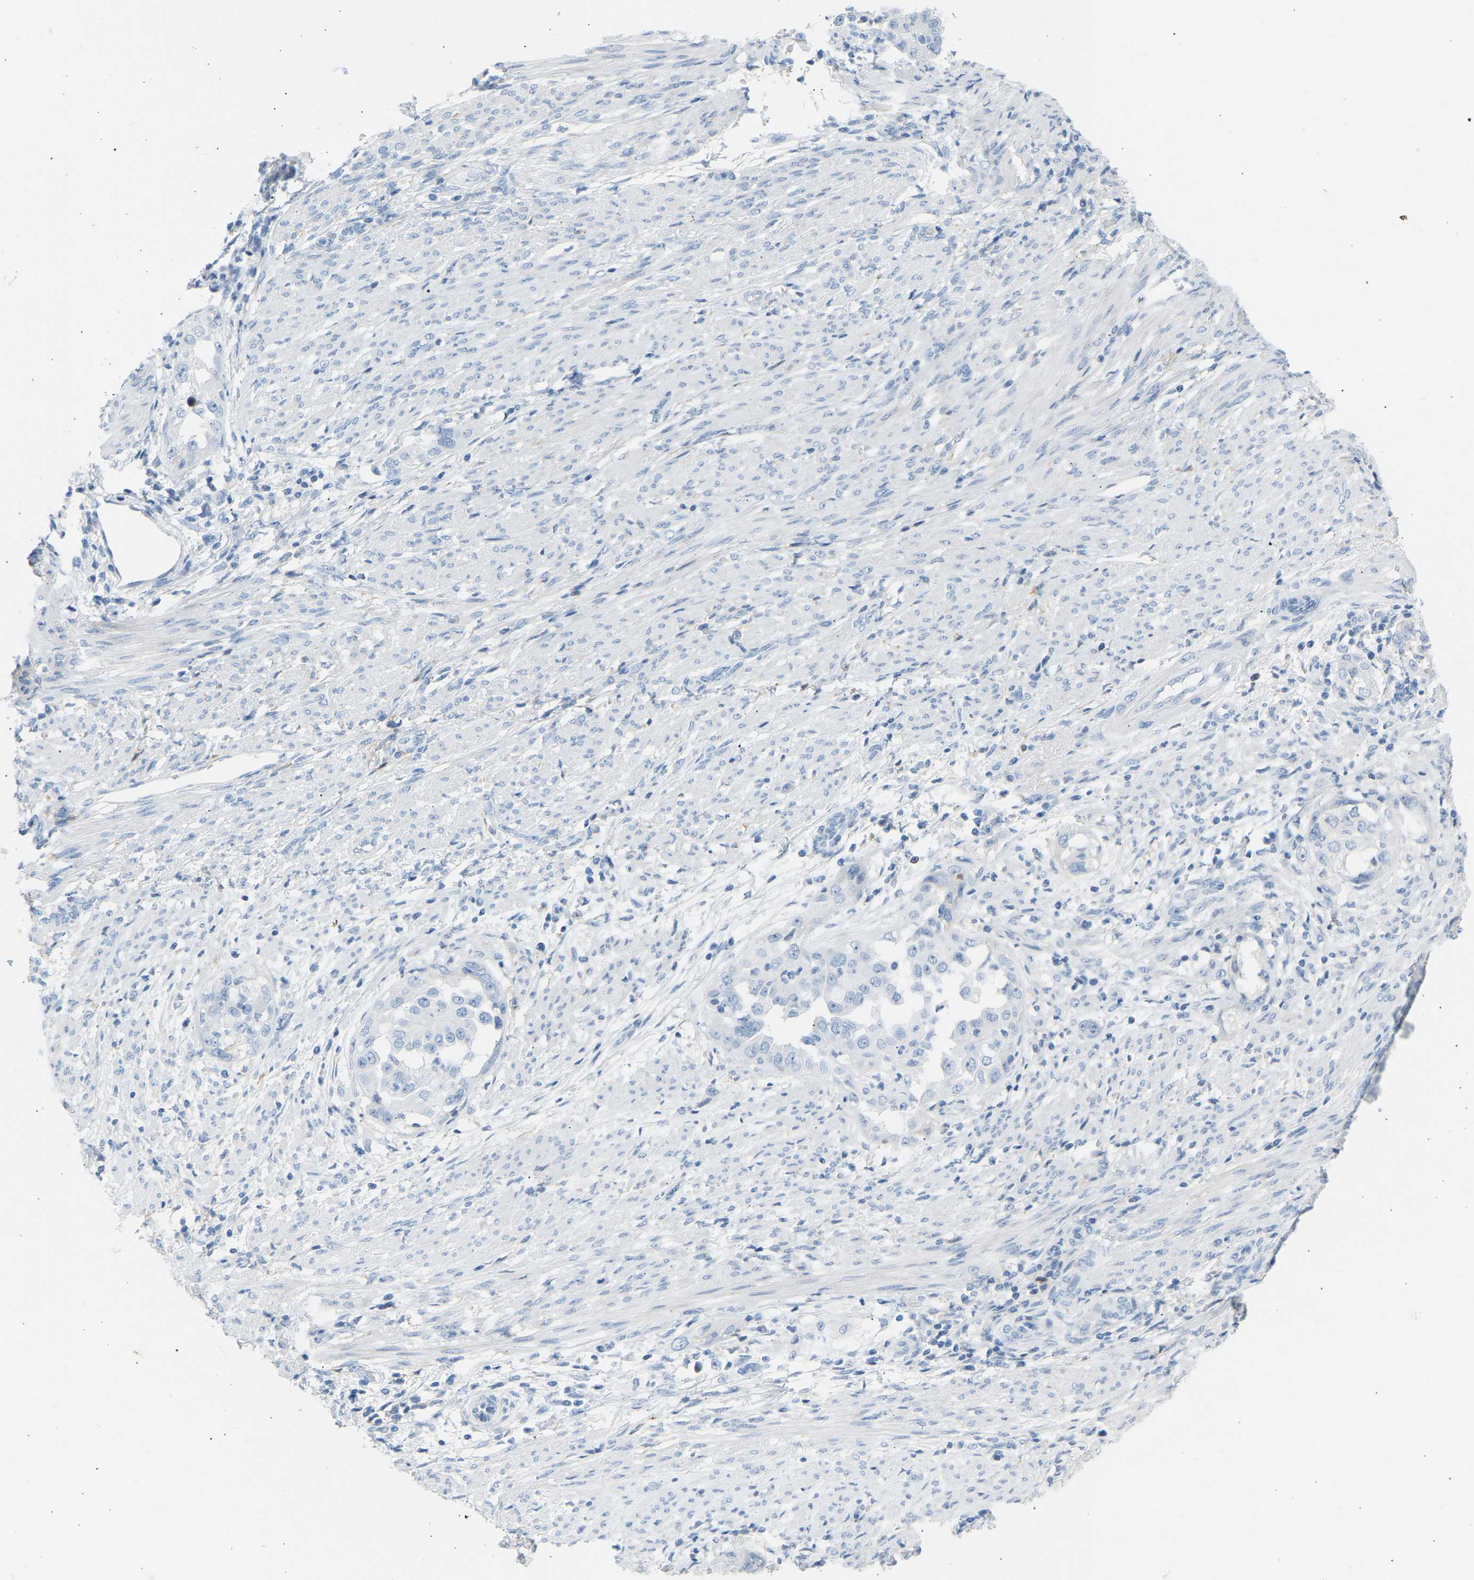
{"staining": {"intensity": "negative", "quantity": "none", "location": "none"}, "tissue": "endometrial cancer", "cell_type": "Tumor cells", "image_type": "cancer", "snomed": [{"axis": "morphology", "description": "Adenocarcinoma, NOS"}, {"axis": "topography", "description": "Endometrium"}], "caption": "This is an IHC histopathology image of adenocarcinoma (endometrial). There is no staining in tumor cells.", "gene": "GNAS", "patient": {"sex": "female", "age": 85}}